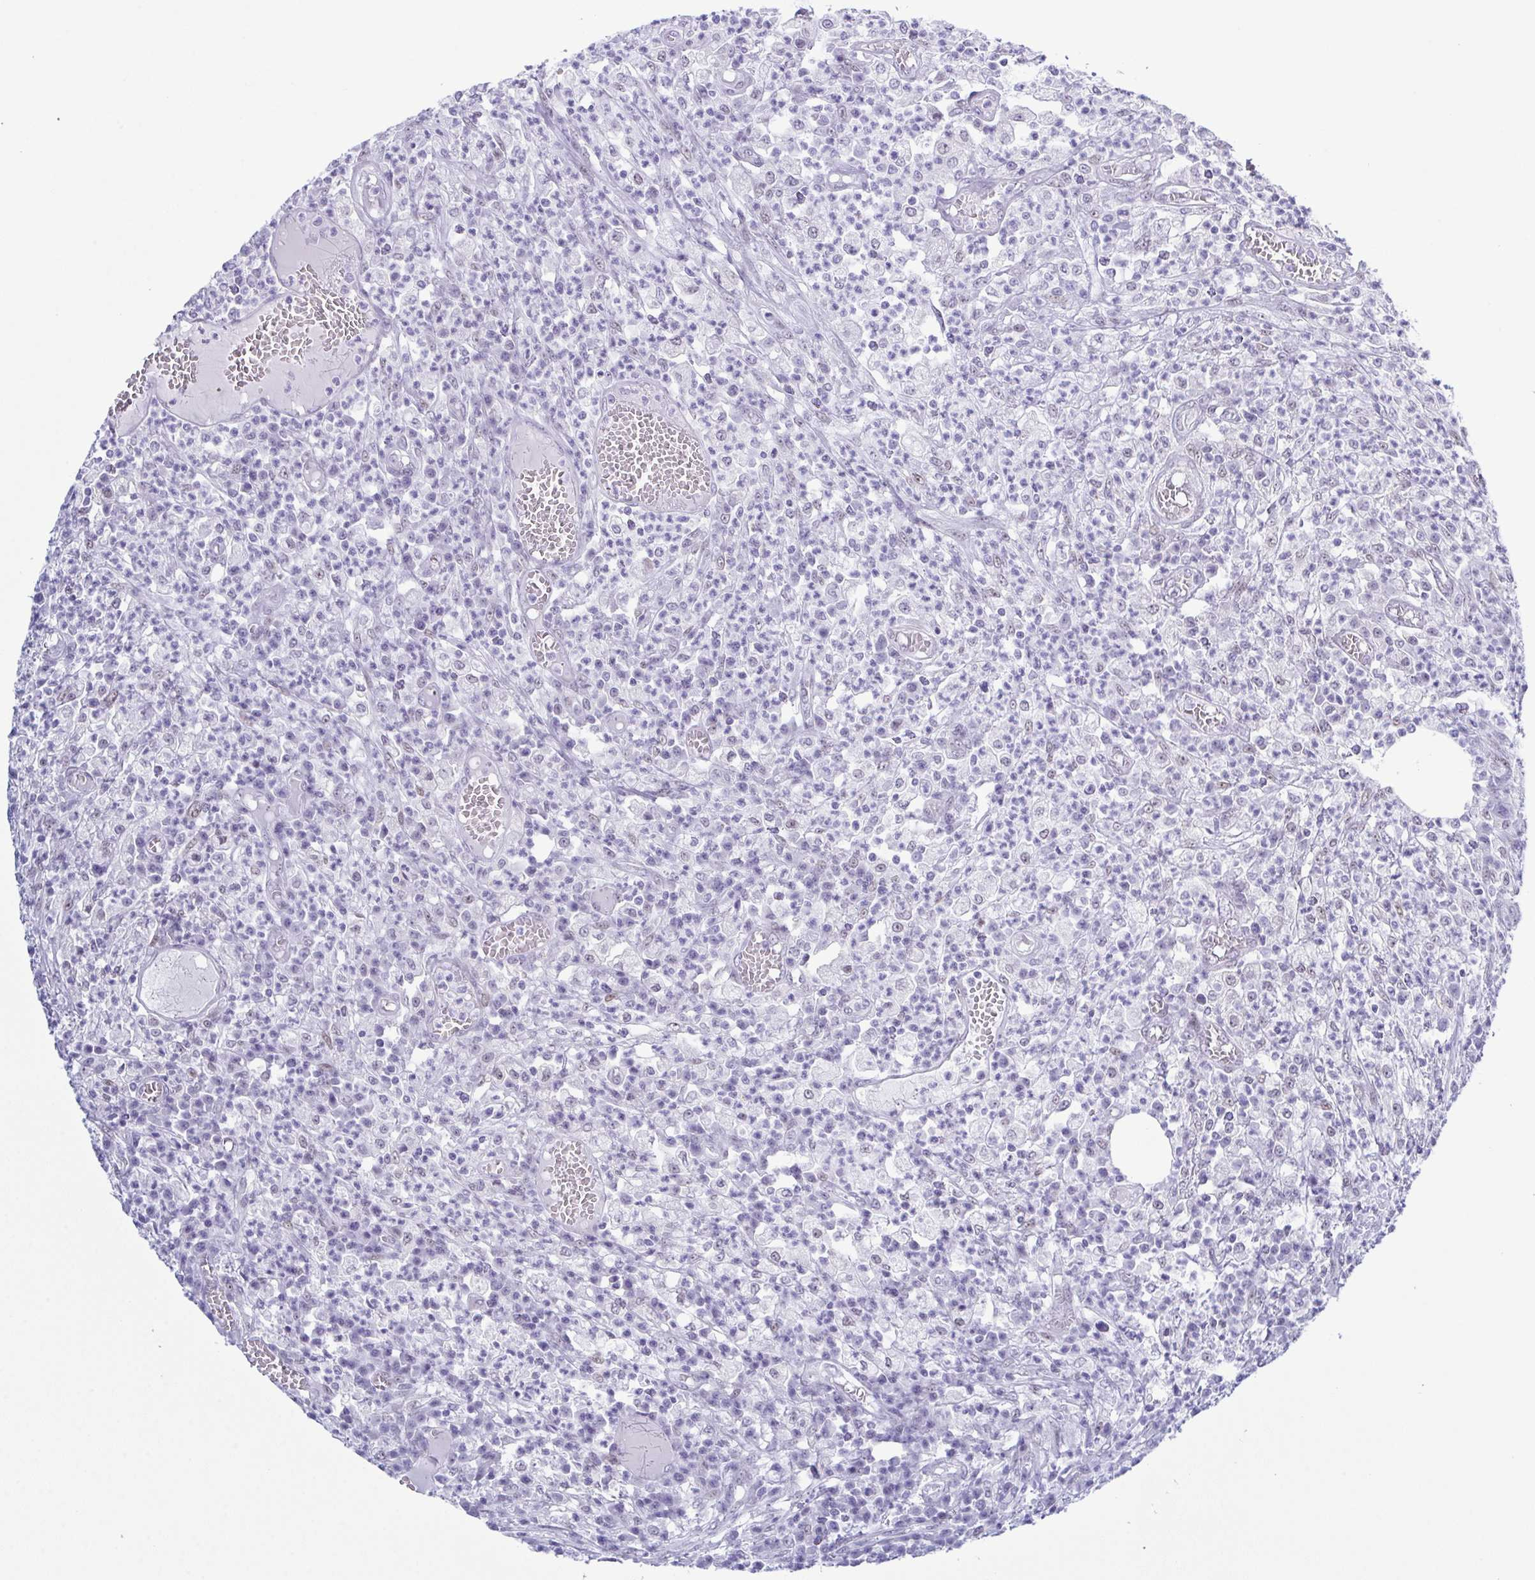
{"staining": {"intensity": "weak", "quantity": "<25%", "location": "nuclear"}, "tissue": "colorectal cancer", "cell_type": "Tumor cells", "image_type": "cancer", "snomed": [{"axis": "morphology", "description": "Normal tissue, NOS"}, {"axis": "morphology", "description": "Adenocarcinoma, NOS"}, {"axis": "topography", "description": "Colon"}], "caption": "This is an immunohistochemistry micrograph of colorectal cancer (adenocarcinoma). There is no positivity in tumor cells.", "gene": "SUGP2", "patient": {"sex": "male", "age": 65}}